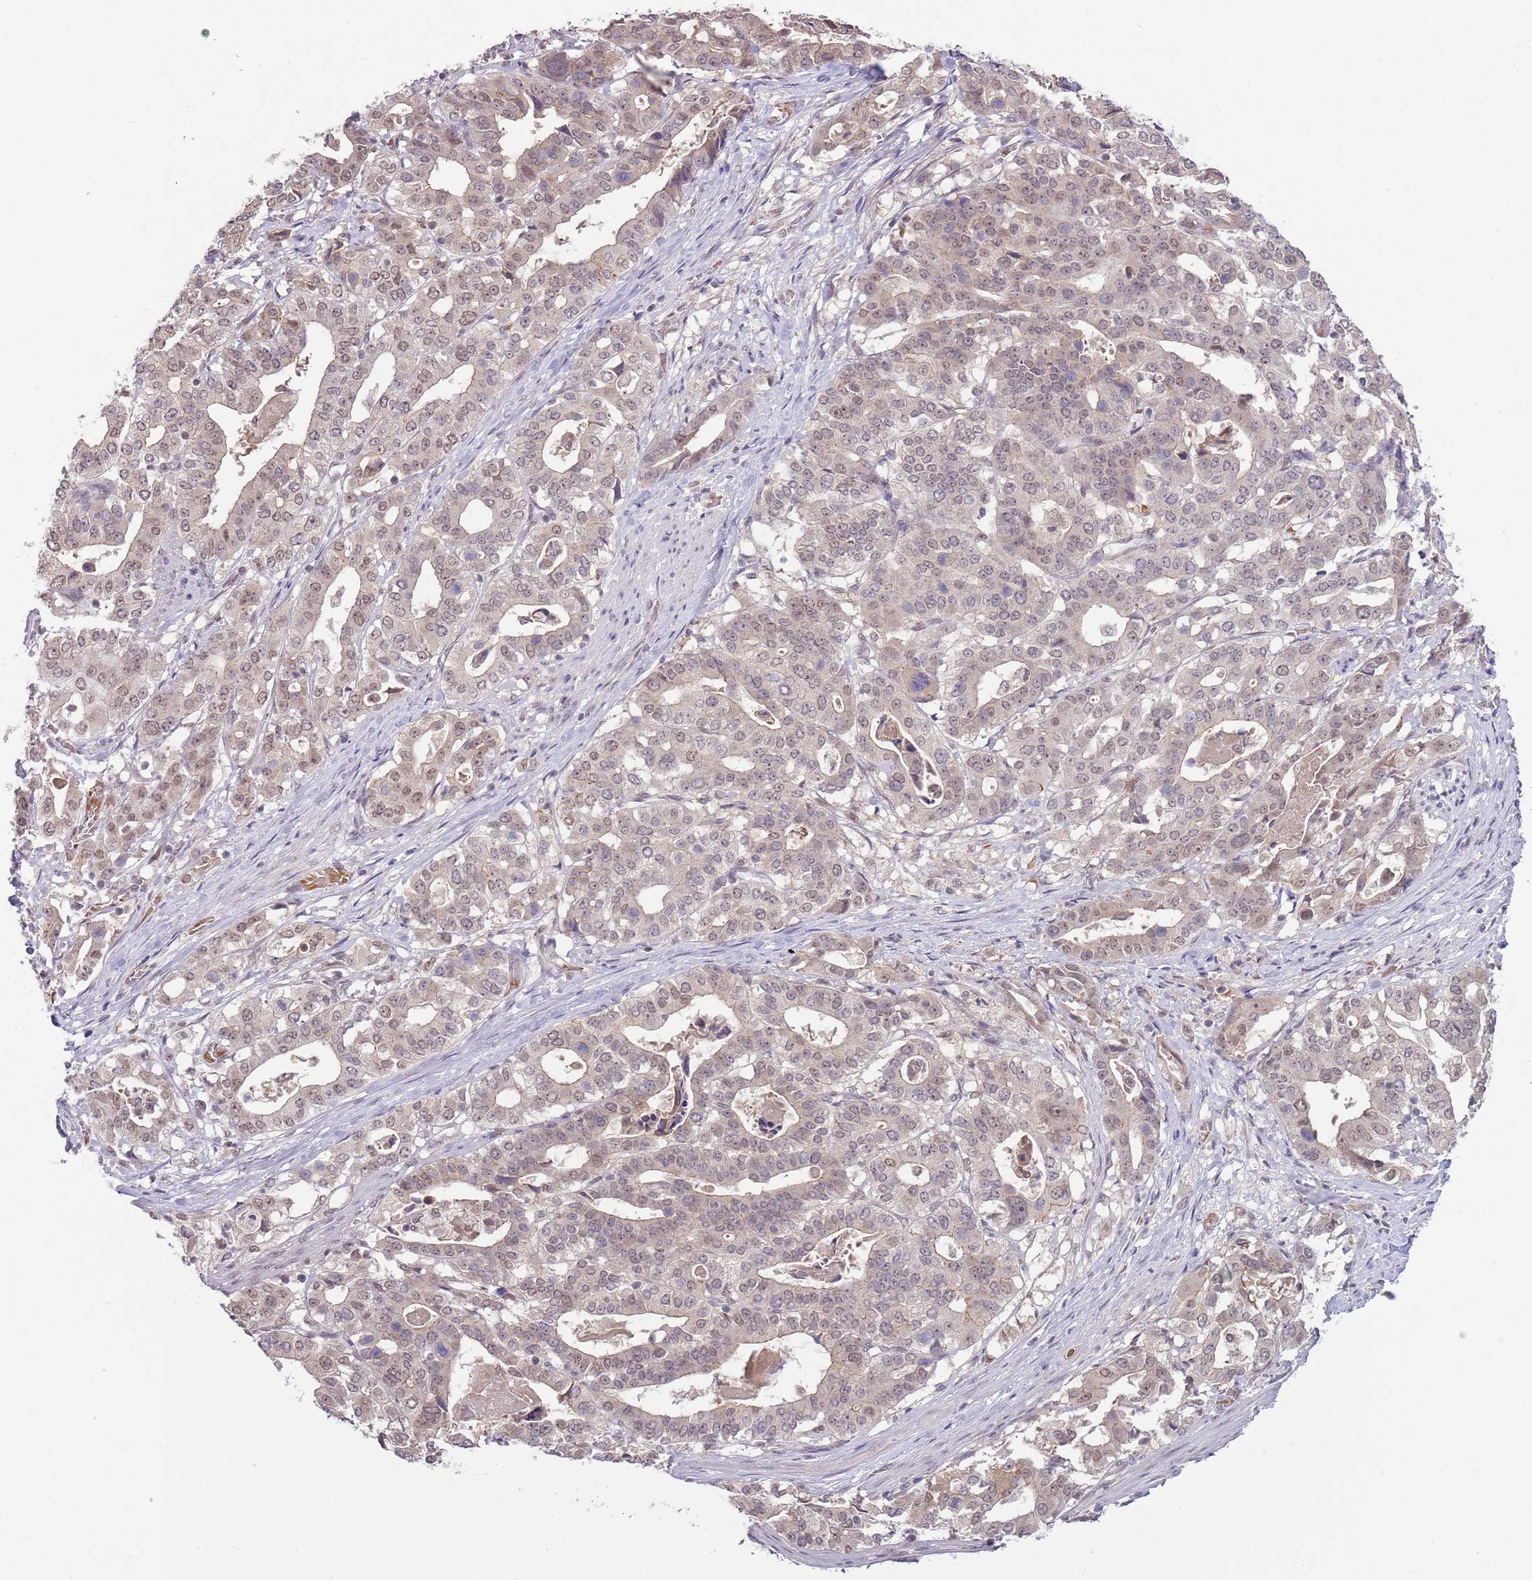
{"staining": {"intensity": "weak", "quantity": "25%-75%", "location": "nuclear"}, "tissue": "stomach cancer", "cell_type": "Tumor cells", "image_type": "cancer", "snomed": [{"axis": "morphology", "description": "Adenocarcinoma, NOS"}, {"axis": "topography", "description": "Stomach"}], "caption": "This is an image of IHC staining of stomach adenocarcinoma, which shows weak expression in the nuclear of tumor cells.", "gene": "TM2D1", "patient": {"sex": "male", "age": 48}}